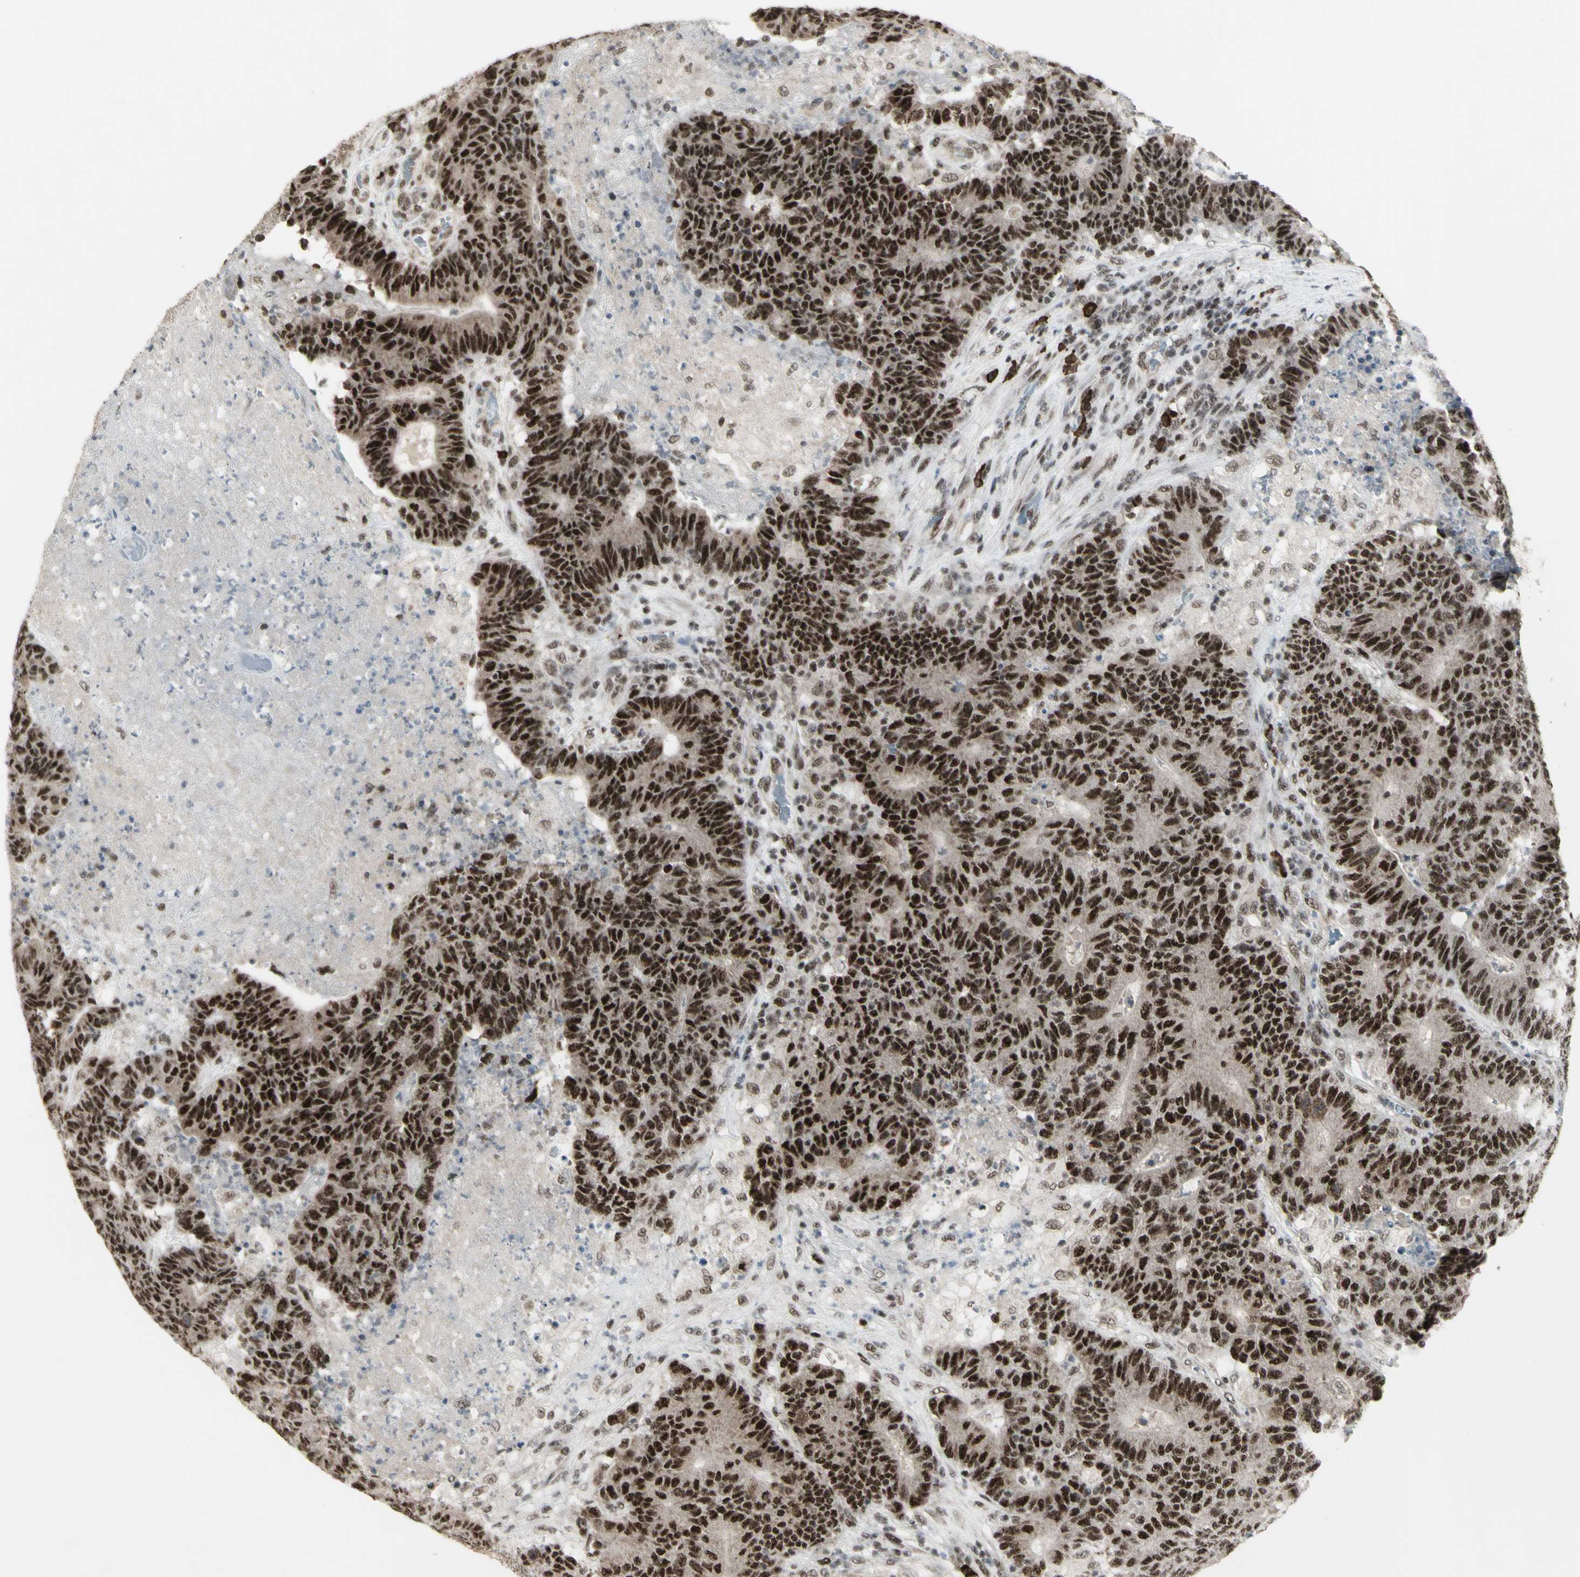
{"staining": {"intensity": "strong", "quantity": ">75%", "location": "nuclear"}, "tissue": "colorectal cancer", "cell_type": "Tumor cells", "image_type": "cancer", "snomed": [{"axis": "morphology", "description": "Normal tissue, NOS"}, {"axis": "morphology", "description": "Adenocarcinoma, NOS"}, {"axis": "topography", "description": "Colon"}], "caption": "An immunohistochemistry (IHC) image of neoplastic tissue is shown. Protein staining in brown shows strong nuclear positivity in colorectal cancer (adenocarcinoma) within tumor cells. The protein of interest is stained brown, and the nuclei are stained in blue (DAB IHC with brightfield microscopy, high magnification).", "gene": "CCNT1", "patient": {"sex": "female", "age": 75}}